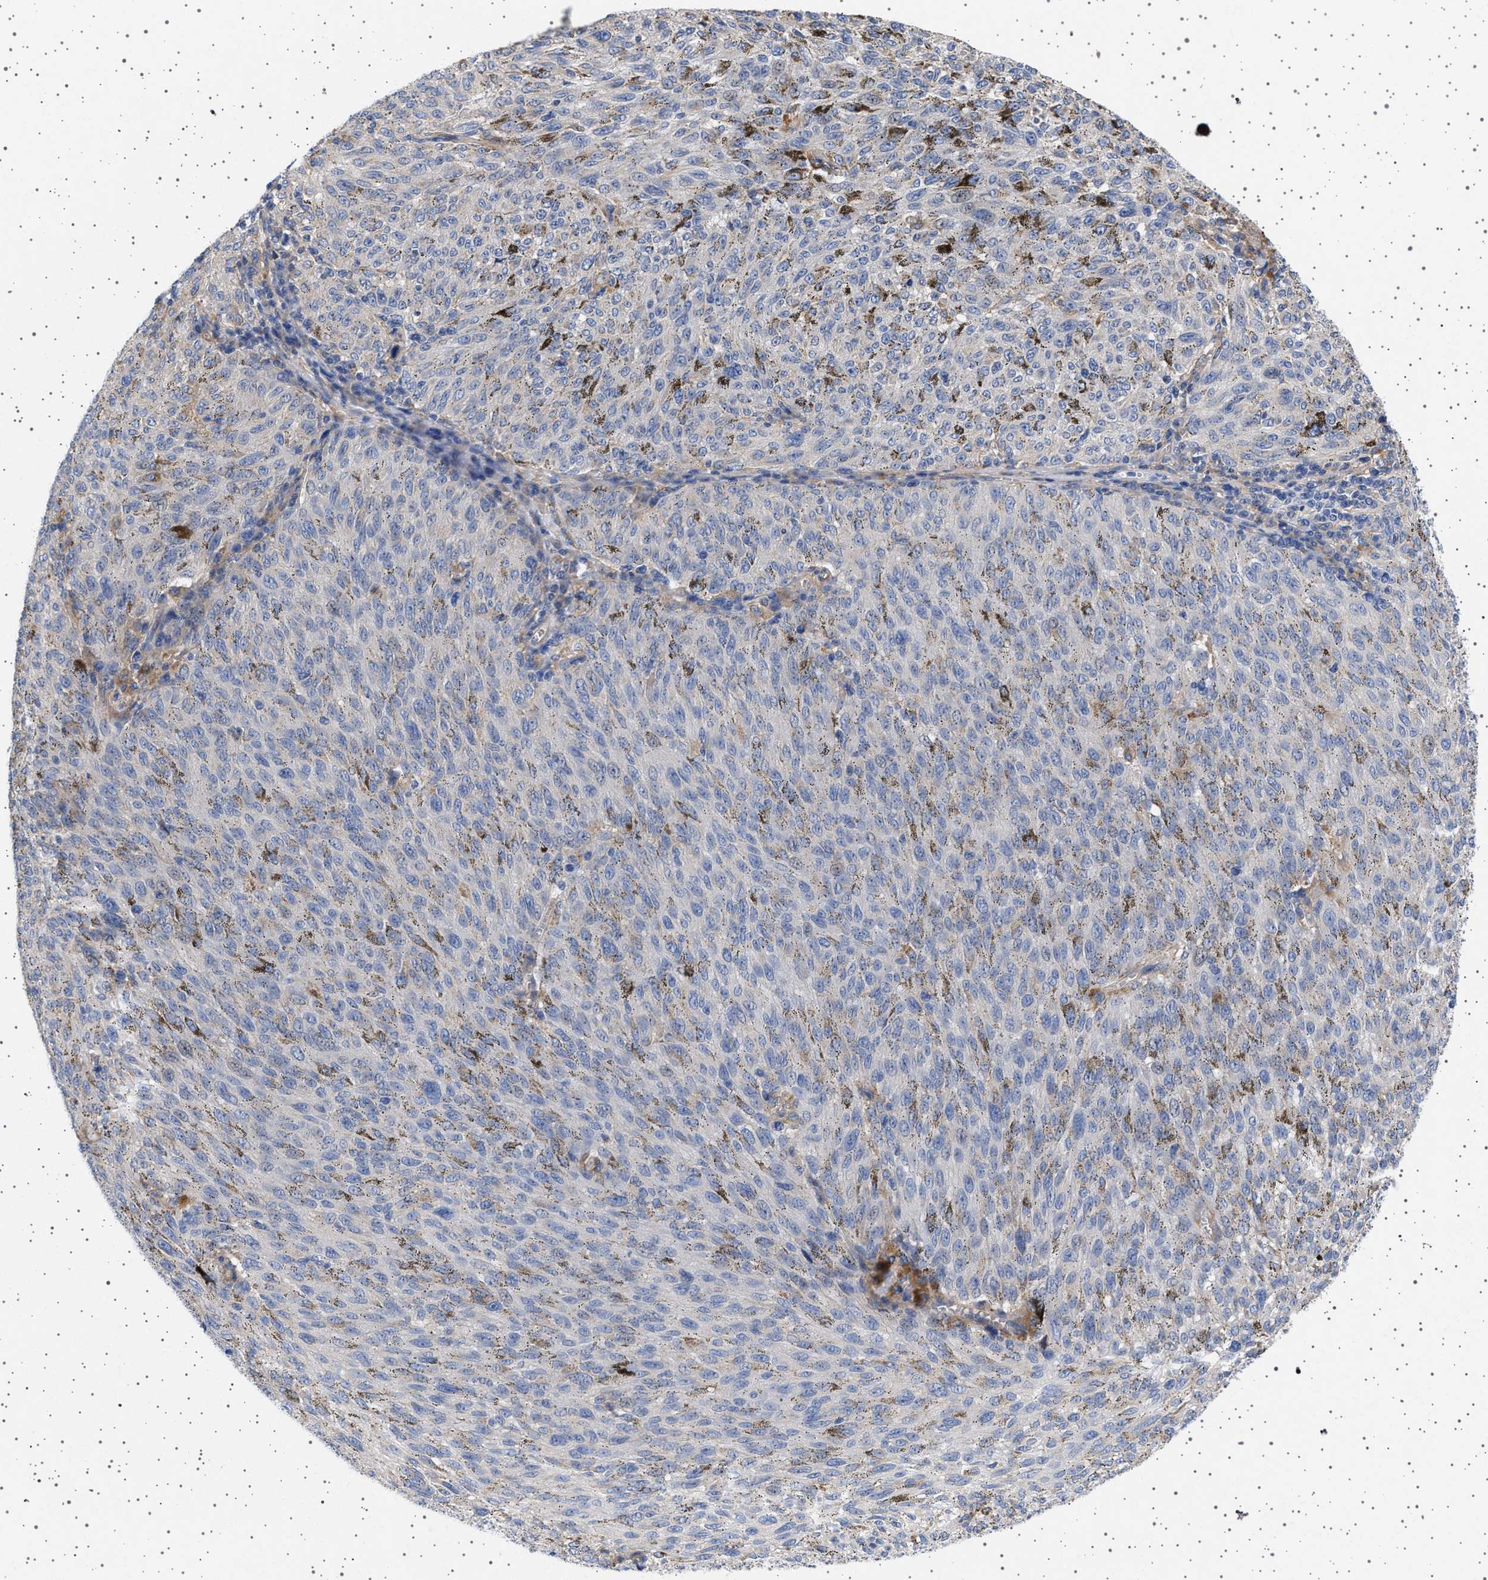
{"staining": {"intensity": "negative", "quantity": "none", "location": "none"}, "tissue": "melanoma", "cell_type": "Tumor cells", "image_type": "cancer", "snomed": [{"axis": "morphology", "description": "Malignant melanoma, NOS"}, {"axis": "topography", "description": "Skin"}], "caption": "This is an immunohistochemistry (IHC) histopathology image of human melanoma. There is no expression in tumor cells.", "gene": "TRMT10B", "patient": {"sex": "female", "age": 72}}